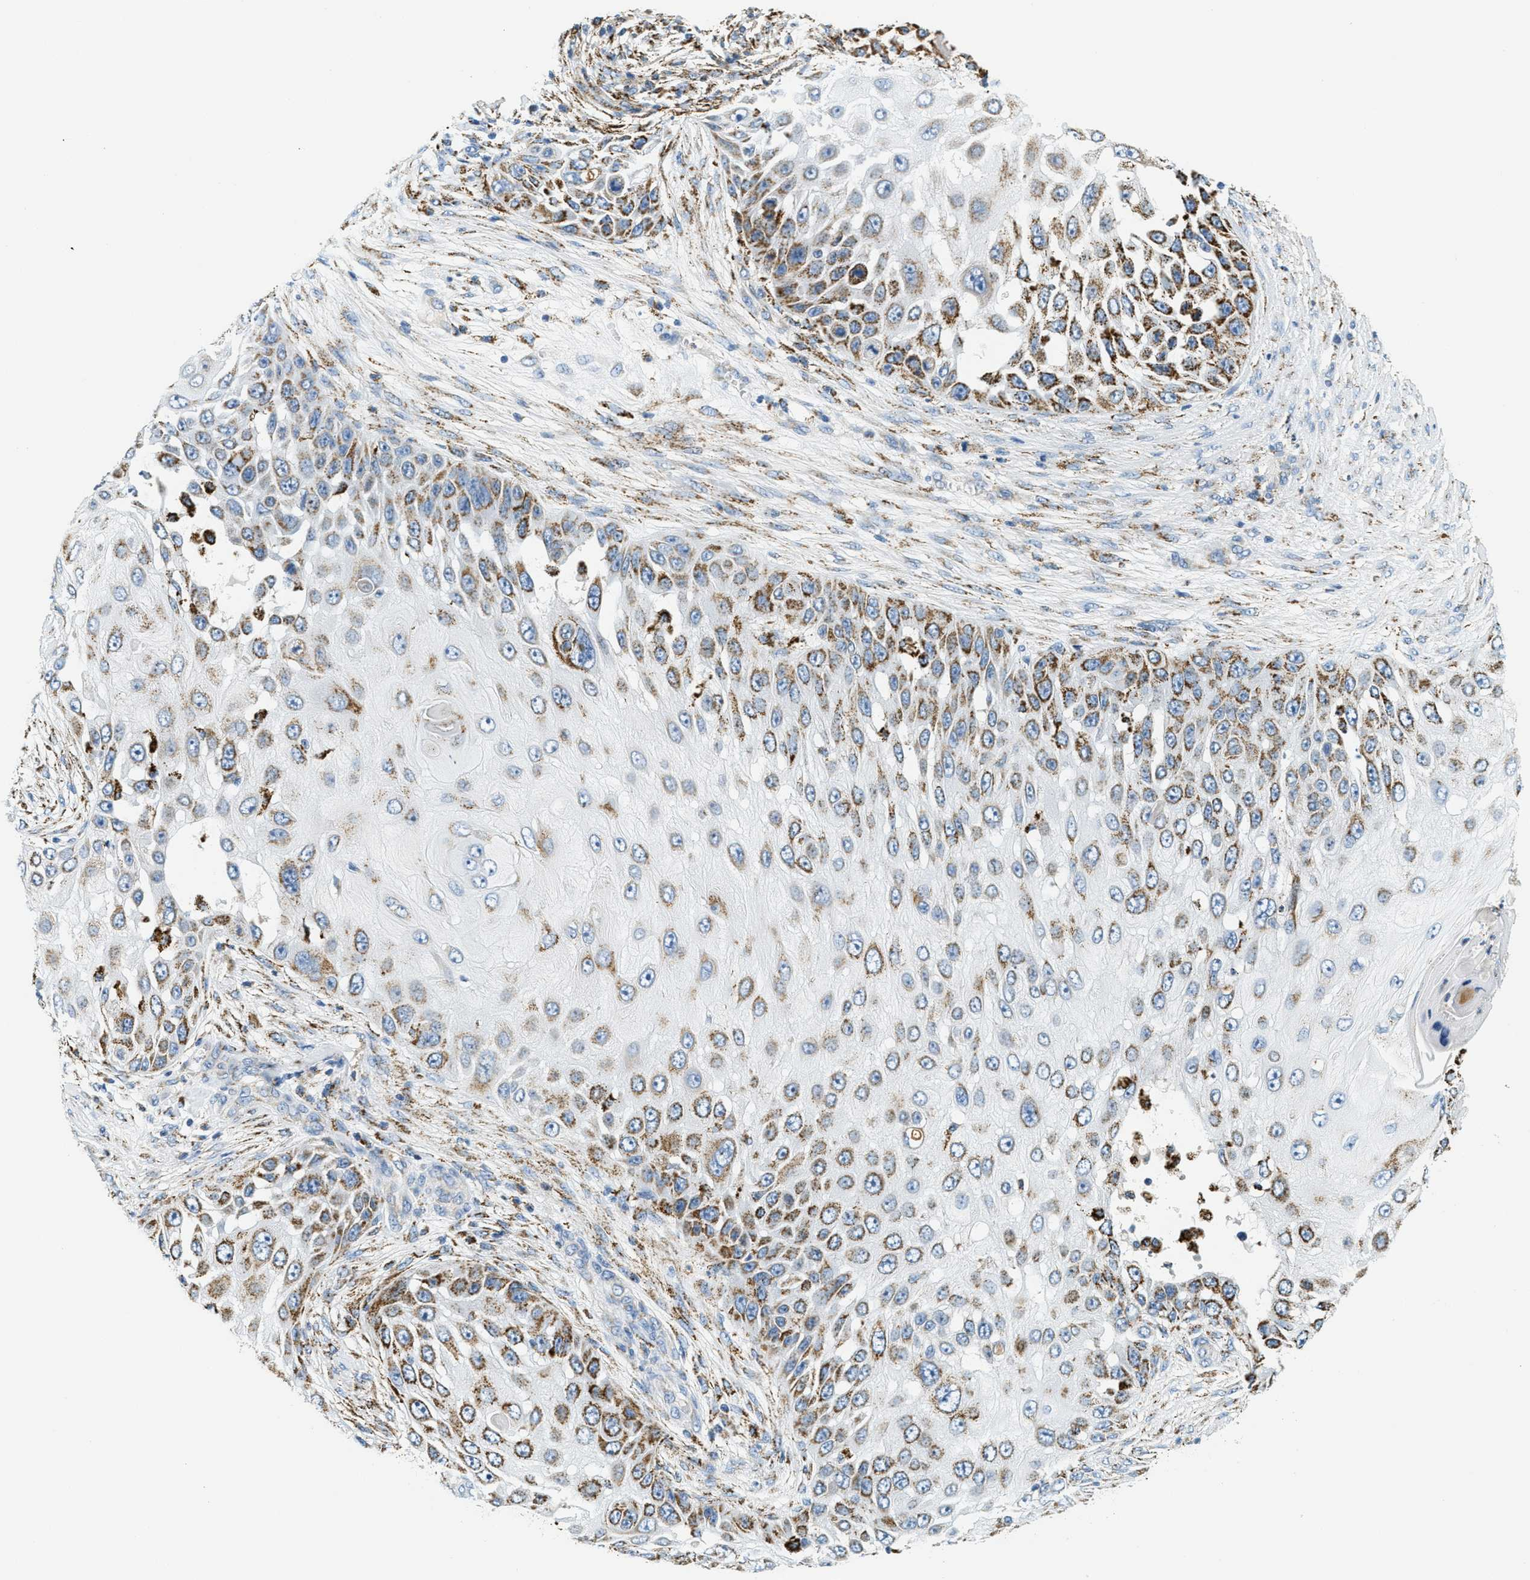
{"staining": {"intensity": "moderate", "quantity": ">75%", "location": "cytoplasmic/membranous"}, "tissue": "skin cancer", "cell_type": "Tumor cells", "image_type": "cancer", "snomed": [{"axis": "morphology", "description": "Squamous cell carcinoma, NOS"}, {"axis": "topography", "description": "Skin"}], "caption": "Brown immunohistochemical staining in human skin squamous cell carcinoma exhibits moderate cytoplasmic/membranous staining in about >75% of tumor cells. (DAB (3,3'-diaminobenzidine) IHC, brown staining for protein, blue staining for nuclei).", "gene": "HLCS", "patient": {"sex": "female", "age": 44}}